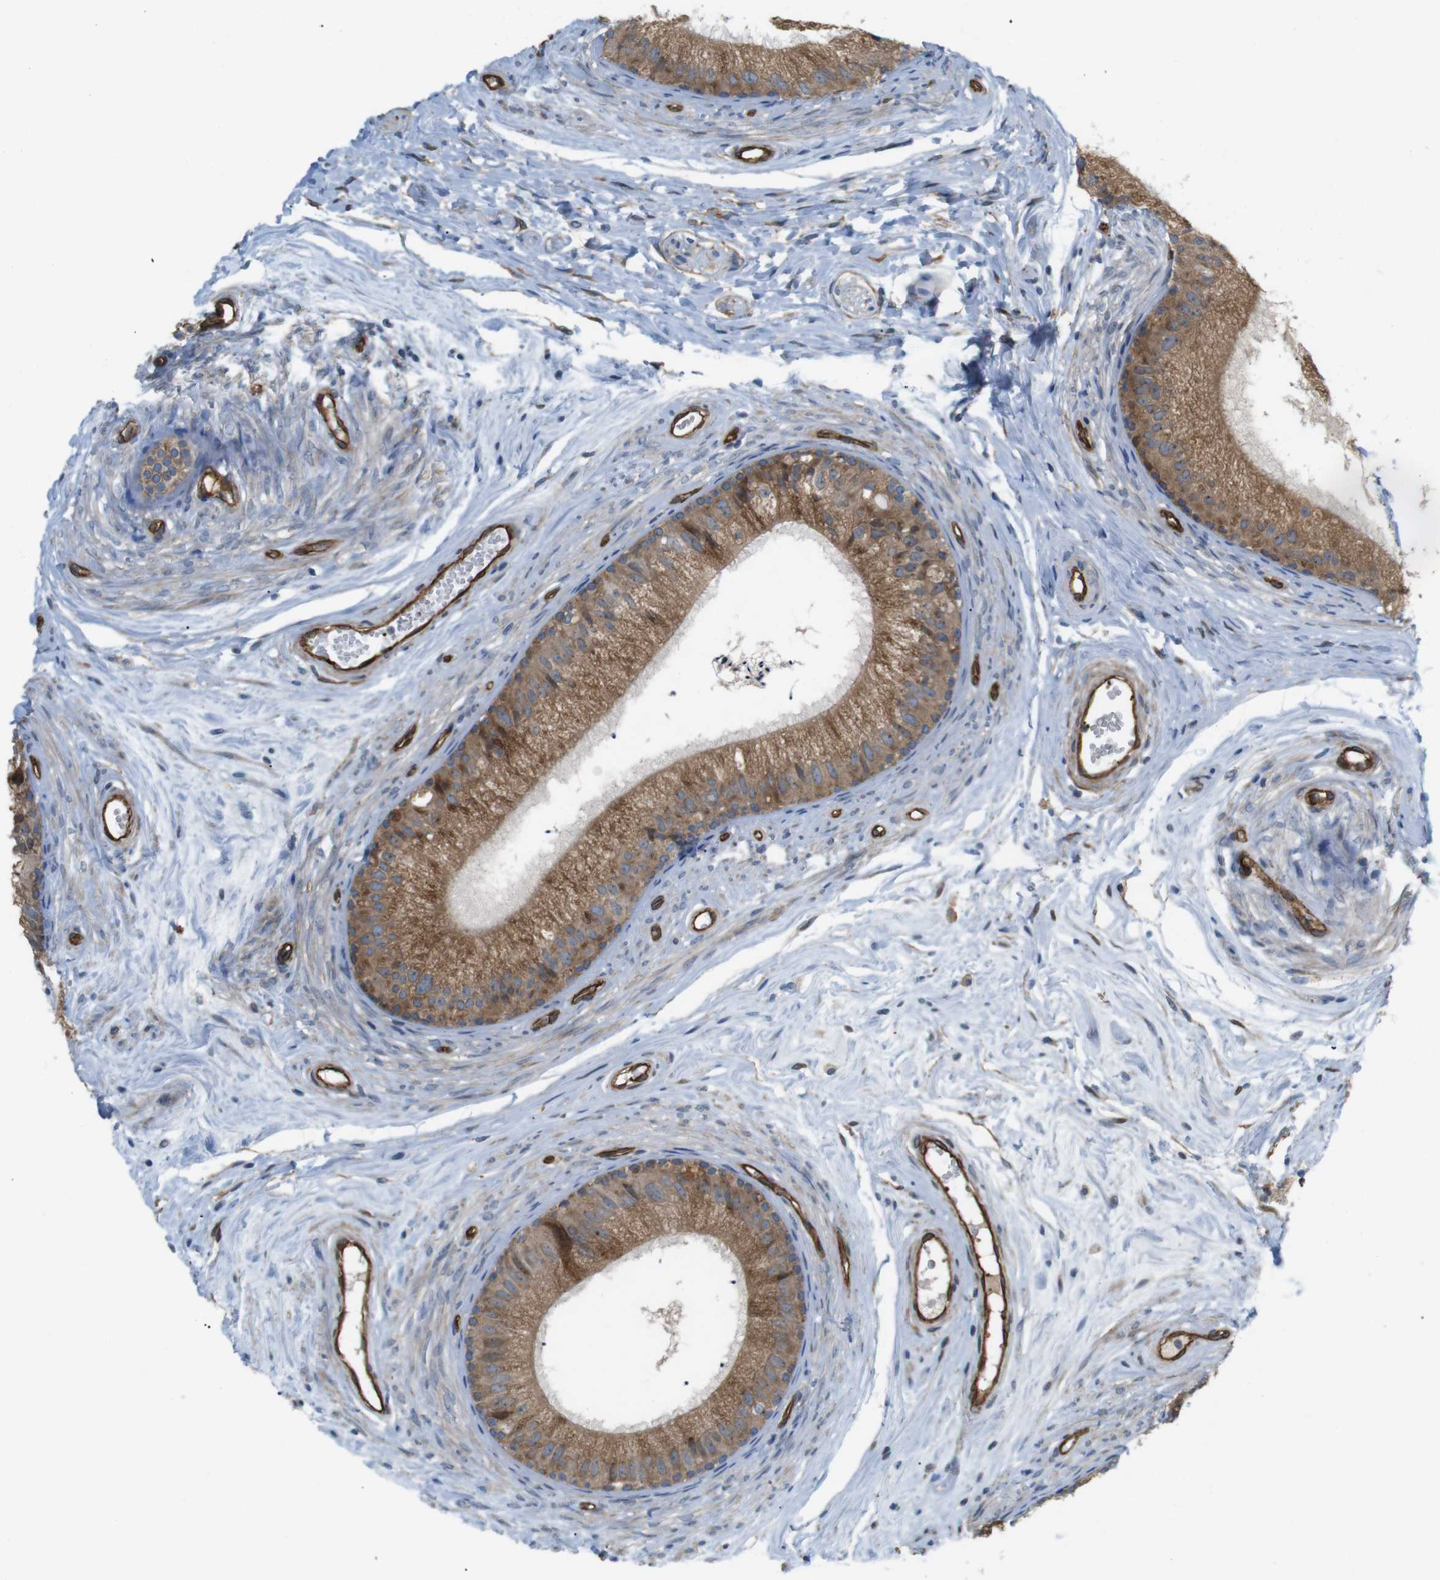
{"staining": {"intensity": "moderate", "quantity": ">75%", "location": "cytoplasmic/membranous"}, "tissue": "epididymis", "cell_type": "Glandular cells", "image_type": "normal", "snomed": [{"axis": "morphology", "description": "Normal tissue, NOS"}, {"axis": "topography", "description": "Epididymis"}], "caption": "A medium amount of moderate cytoplasmic/membranous staining is present in approximately >75% of glandular cells in normal epididymis.", "gene": "BVES", "patient": {"sex": "male", "age": 56}}